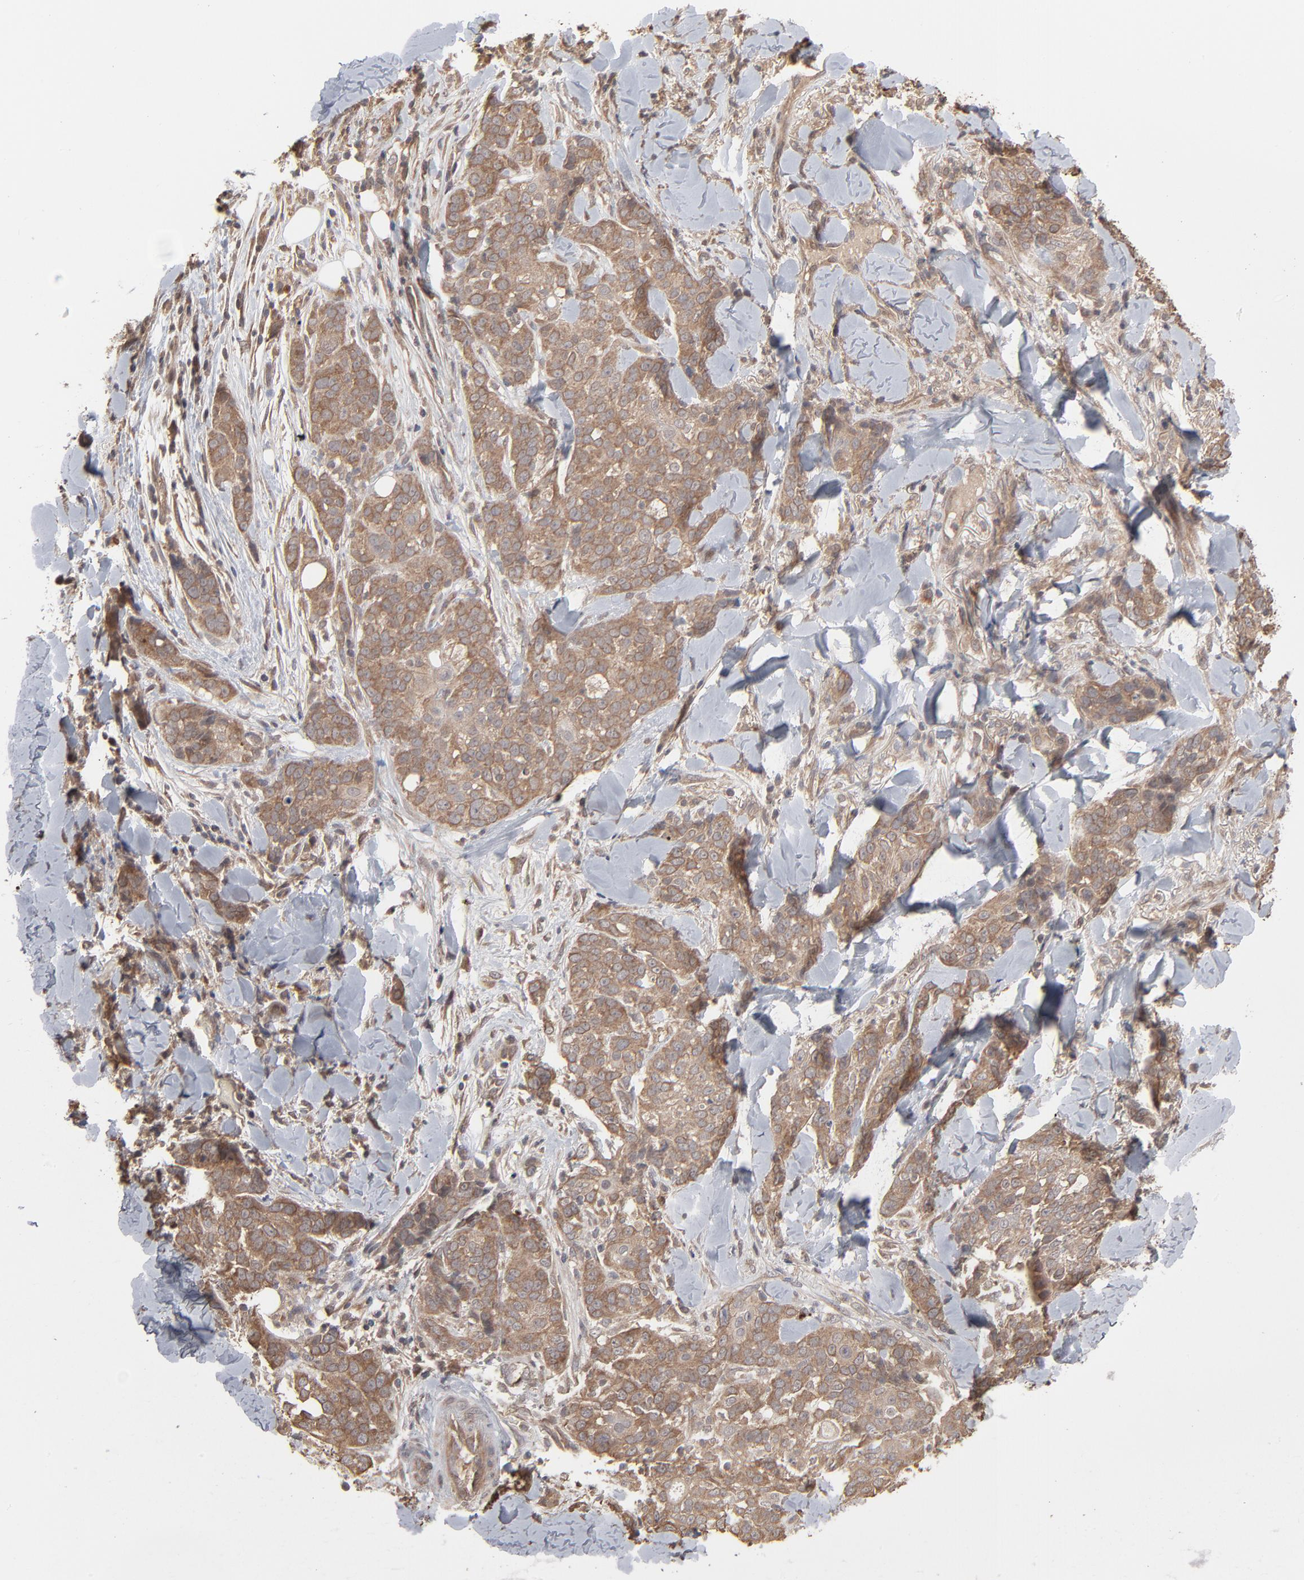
{"staining": {"intensity": "moderate", "quantity": ">75%", "location": "cytoplasmic/membranous"}, "tissue": "skin cancer", "cell_type": "Tumor cells", "image_type": "cancer", "snomed": [{"axis": "morphology", "description": "Normal tissue, NOS"}, {"axis": "morphology", "description": "Squamous cell carcinoma, NOS"}, {"axis": "topography", "description": "Skin"}], "caption": "Skin squamous cell carcinoma stained with DAB (3,3'-diaminobenzidine) immunohistochemistry (IHC) exhibits medium levels of moderate cytoplasmic/membranous staining in approximately >75% of tumor cells. The staining was performed using DAB to visualize the protein expression in brown, while the nuclei were stained in blue with hematoxylin (Magnification: 20x).", "gene": "SCFD1", "patient": {"sex": "female", "age": 83}}